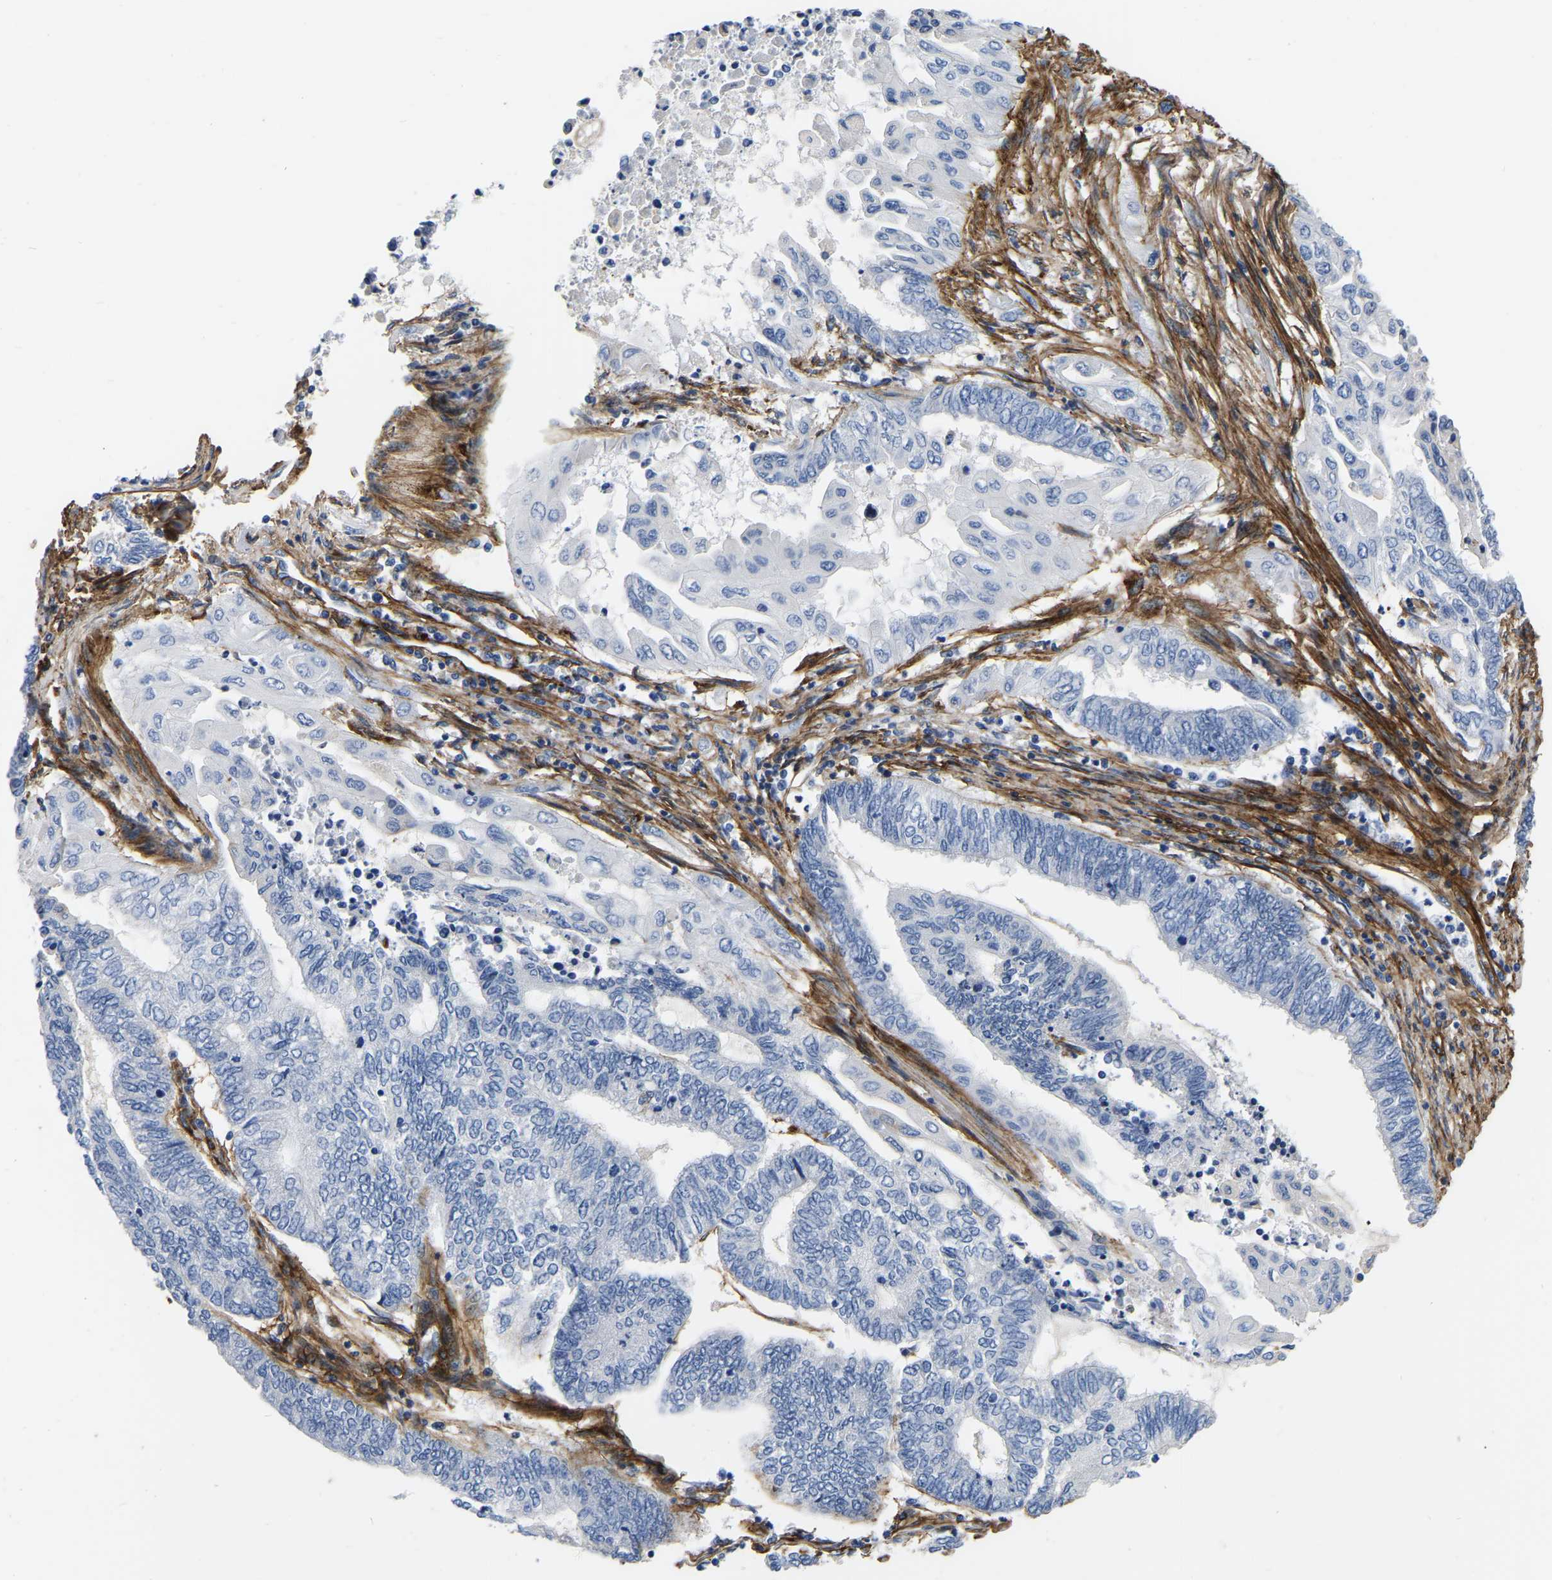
{"staining": {"intensity": "negative", "quantity": "none", "location": "none"}, "tissue": "endometrial cancer", "cell_type": "Tumor cells", "image_type": "cancer", "snomed": [{"axis": "morphology", "description": "Adenocarcinoma, NOS"}, {"axis": "topography", "description": "Uterus"}, {"axis": "topography", "description": "Endometrium"}], "caption": "DAB (3,3'-diaminobenzidine) immunohistochemical staining of human endometrial adenocarcinoma shows no significant expression in tumor cells.", "gene": "COL6A1", "patient": {"sex": "female", "age": 70}}